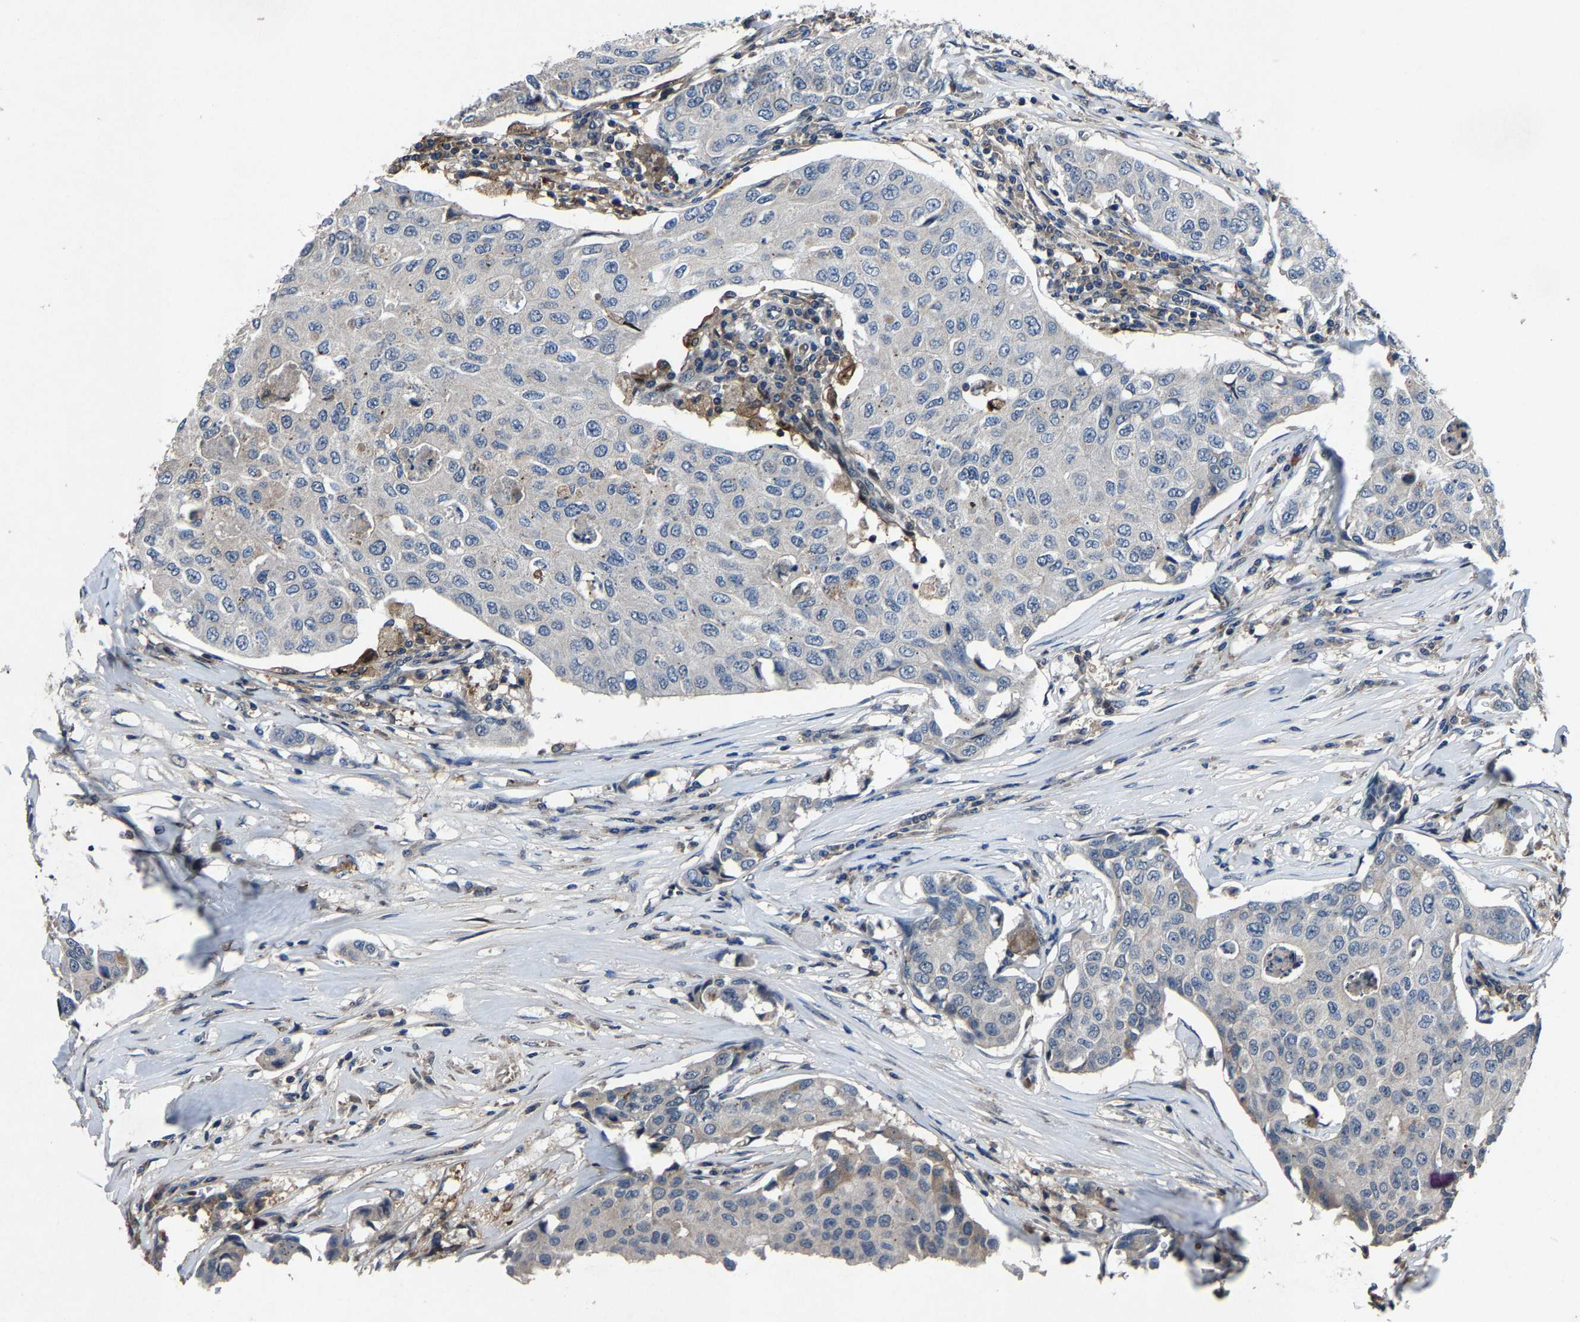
{"staining": {"intensity": "negative", "quantity": "none", "location": "none"}, "tissue": "breast cancer", "cell_type": "Tumor cells", "image_type": "cancer", "snomed": [{"axis": "morphology", "description": "Duct carcinoma"}, {"axis": "topography", "description": "Breast"}], "caption": "Breast cancer (invasive ductal carcinoma) was stained to show a protein in brown. There is no significant positivity in tumor cells. (Stains: DAB immunohistochemistry (IHC) with hematoxylin counter stain, Microscopy: brightfield microscopy at high magnification).", "gene": "PCNX2", "patient": {"sex": "female", "age": 80}}